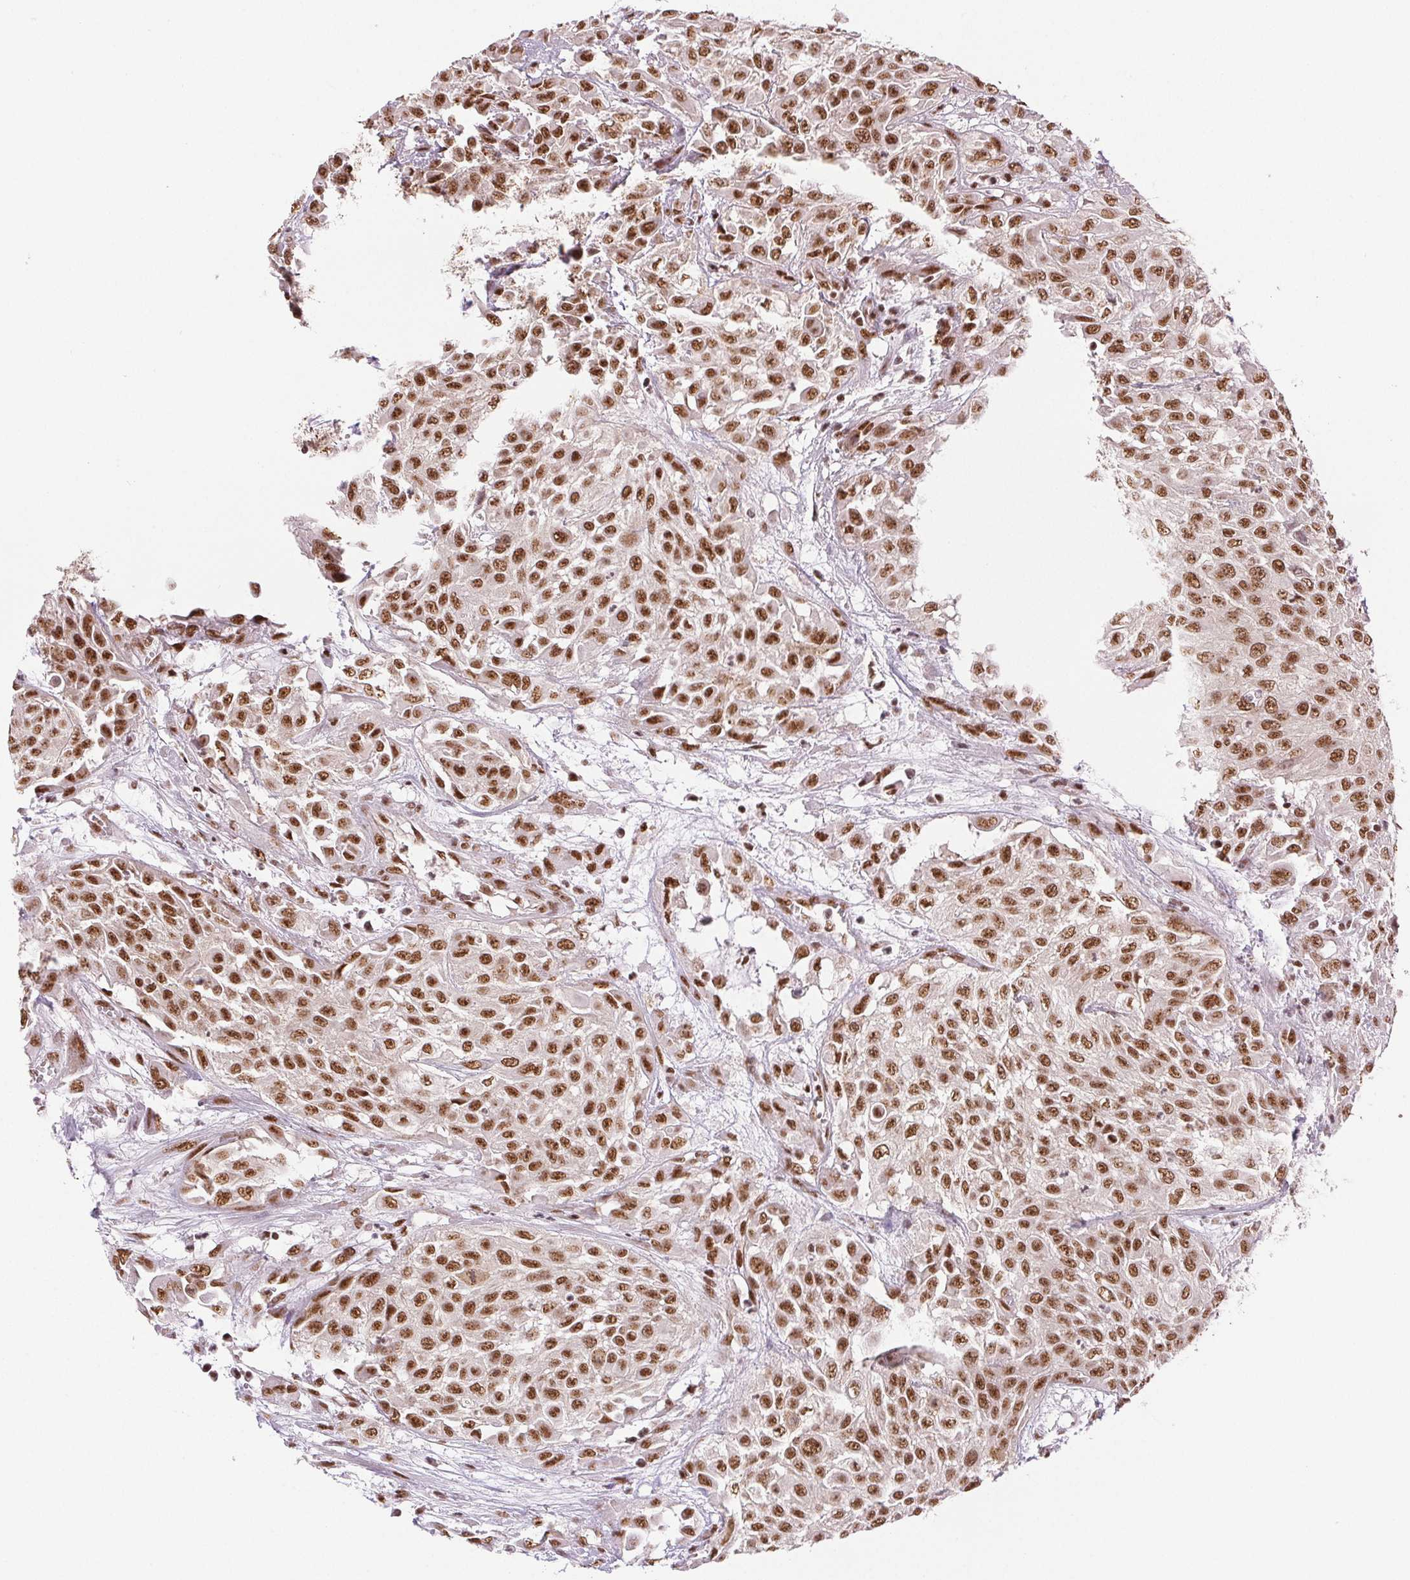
{"staining": {"intensity": "moderate", "quantity": ">75%", "location": "nuclear"}, "tissue": "urothelial cancer", "cell_type": "Tumor cells", "image_type": "cancer", "snomed": [{"axis": "morphology", "description": "Urothelial carcinoma, High grade"}, {"axis": "topography", "description": "Urinary bladder"}], "caption": "High-magnification brightfield microscopy of urothelial cancer stained with DAB (brown) and counterstained with hematoxylin (blue). tumor cells exhibit moderate nuclear expression is present in approximately>75% of cells. (Brightfield microscopy of DAB IHC at high magnification).", "gene": "IK", "patient": {"sex": "male", "age": 57}}